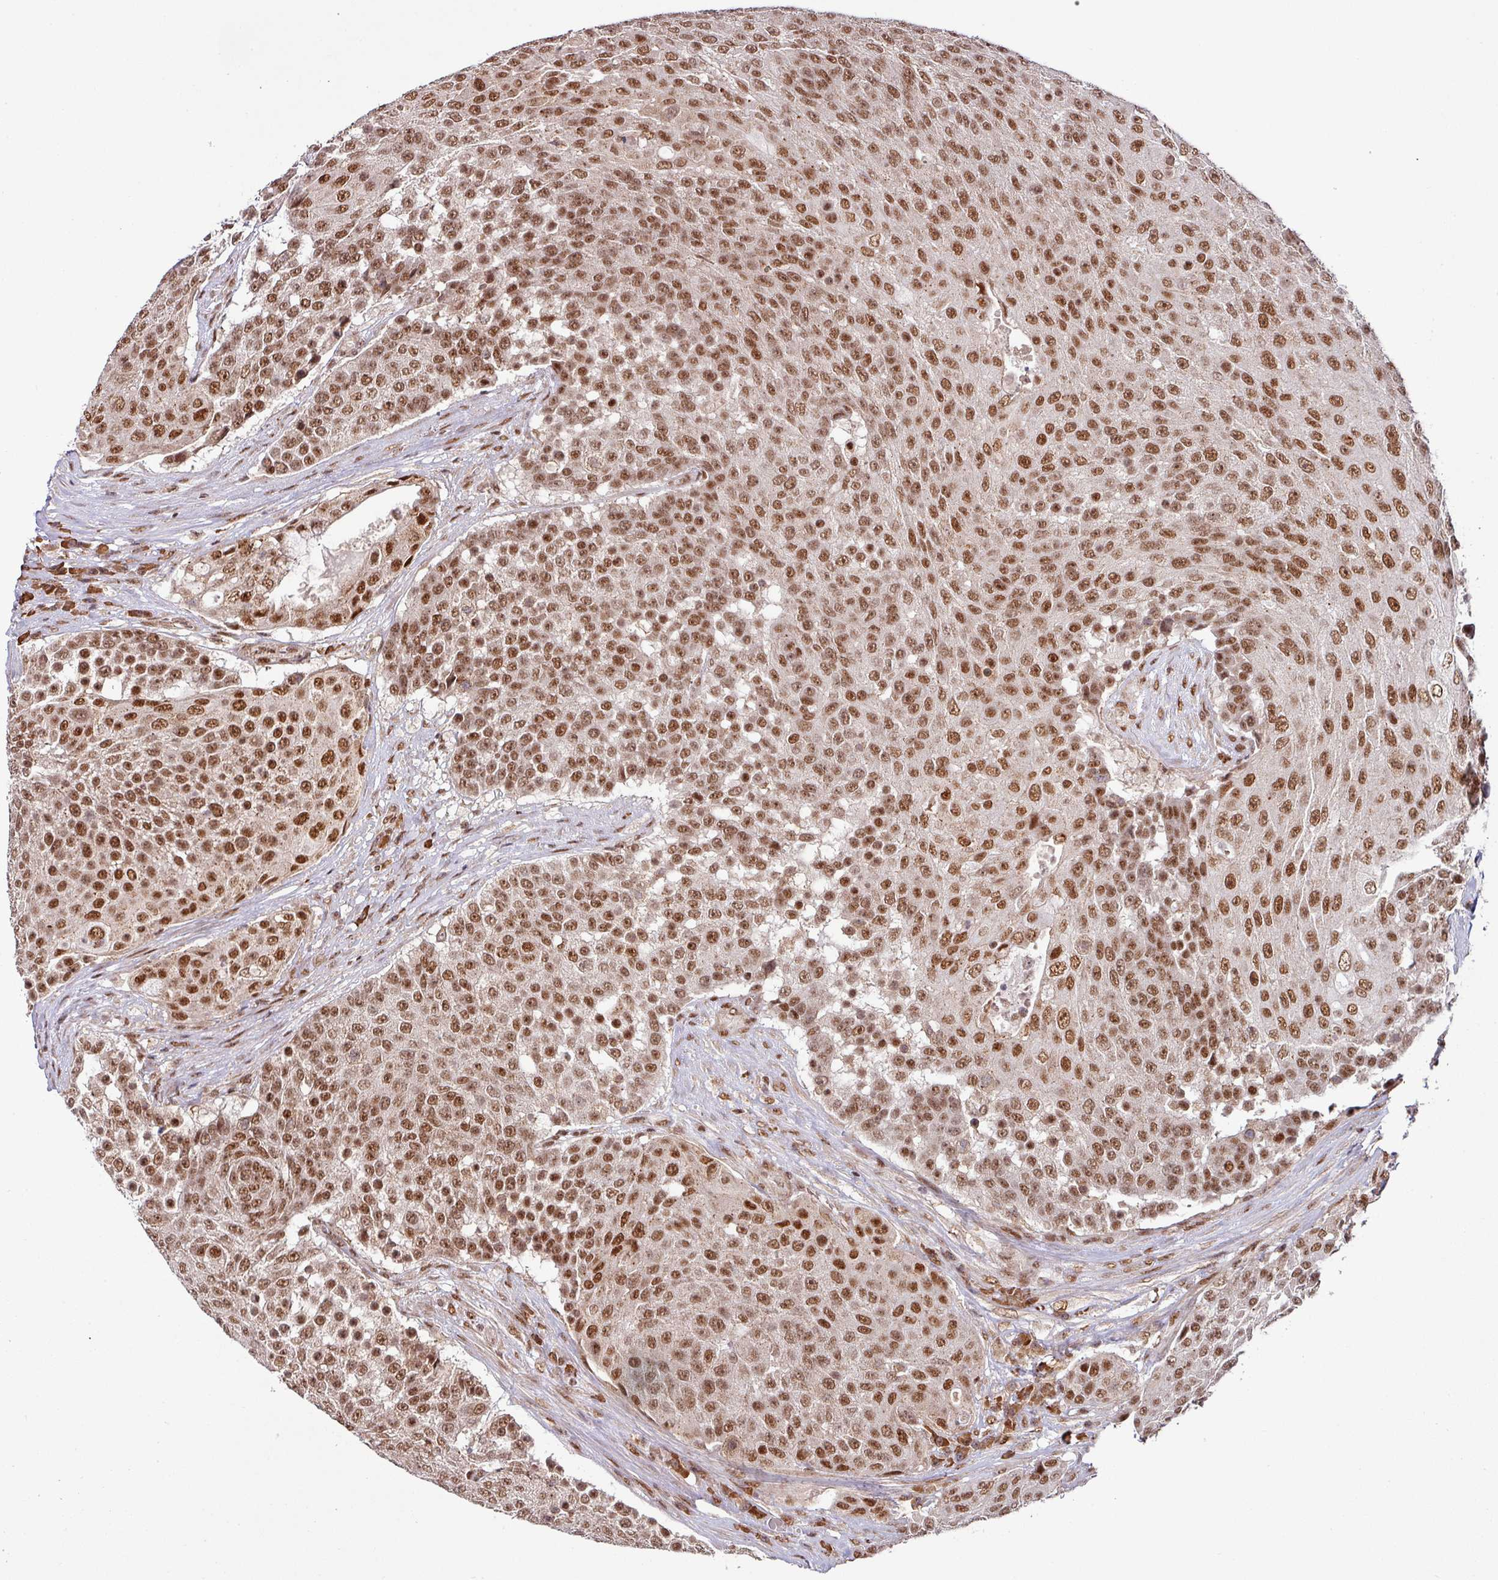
{"staining": {"intensity": "moderate", "quantity": ">75%", "location": "nuclear"}, "tissue": "urothelial cancer", "cell_type": "Tumor cells", "image_type": "cancer", "snomed": [{"axis": "morphology", "description": "Urothelial carcinoma, High grade"}, {"axis": "topography", "description": "Urinary bladder"}], "caption": "Immunohistochemical staining of urothelial carcinoma (high-grade) exhibits medium levels of moderate nuclear protein staining in about >75% of tumor cells.", "gene": "PHF23", "patient": {"sex": "female", "age": 63}}